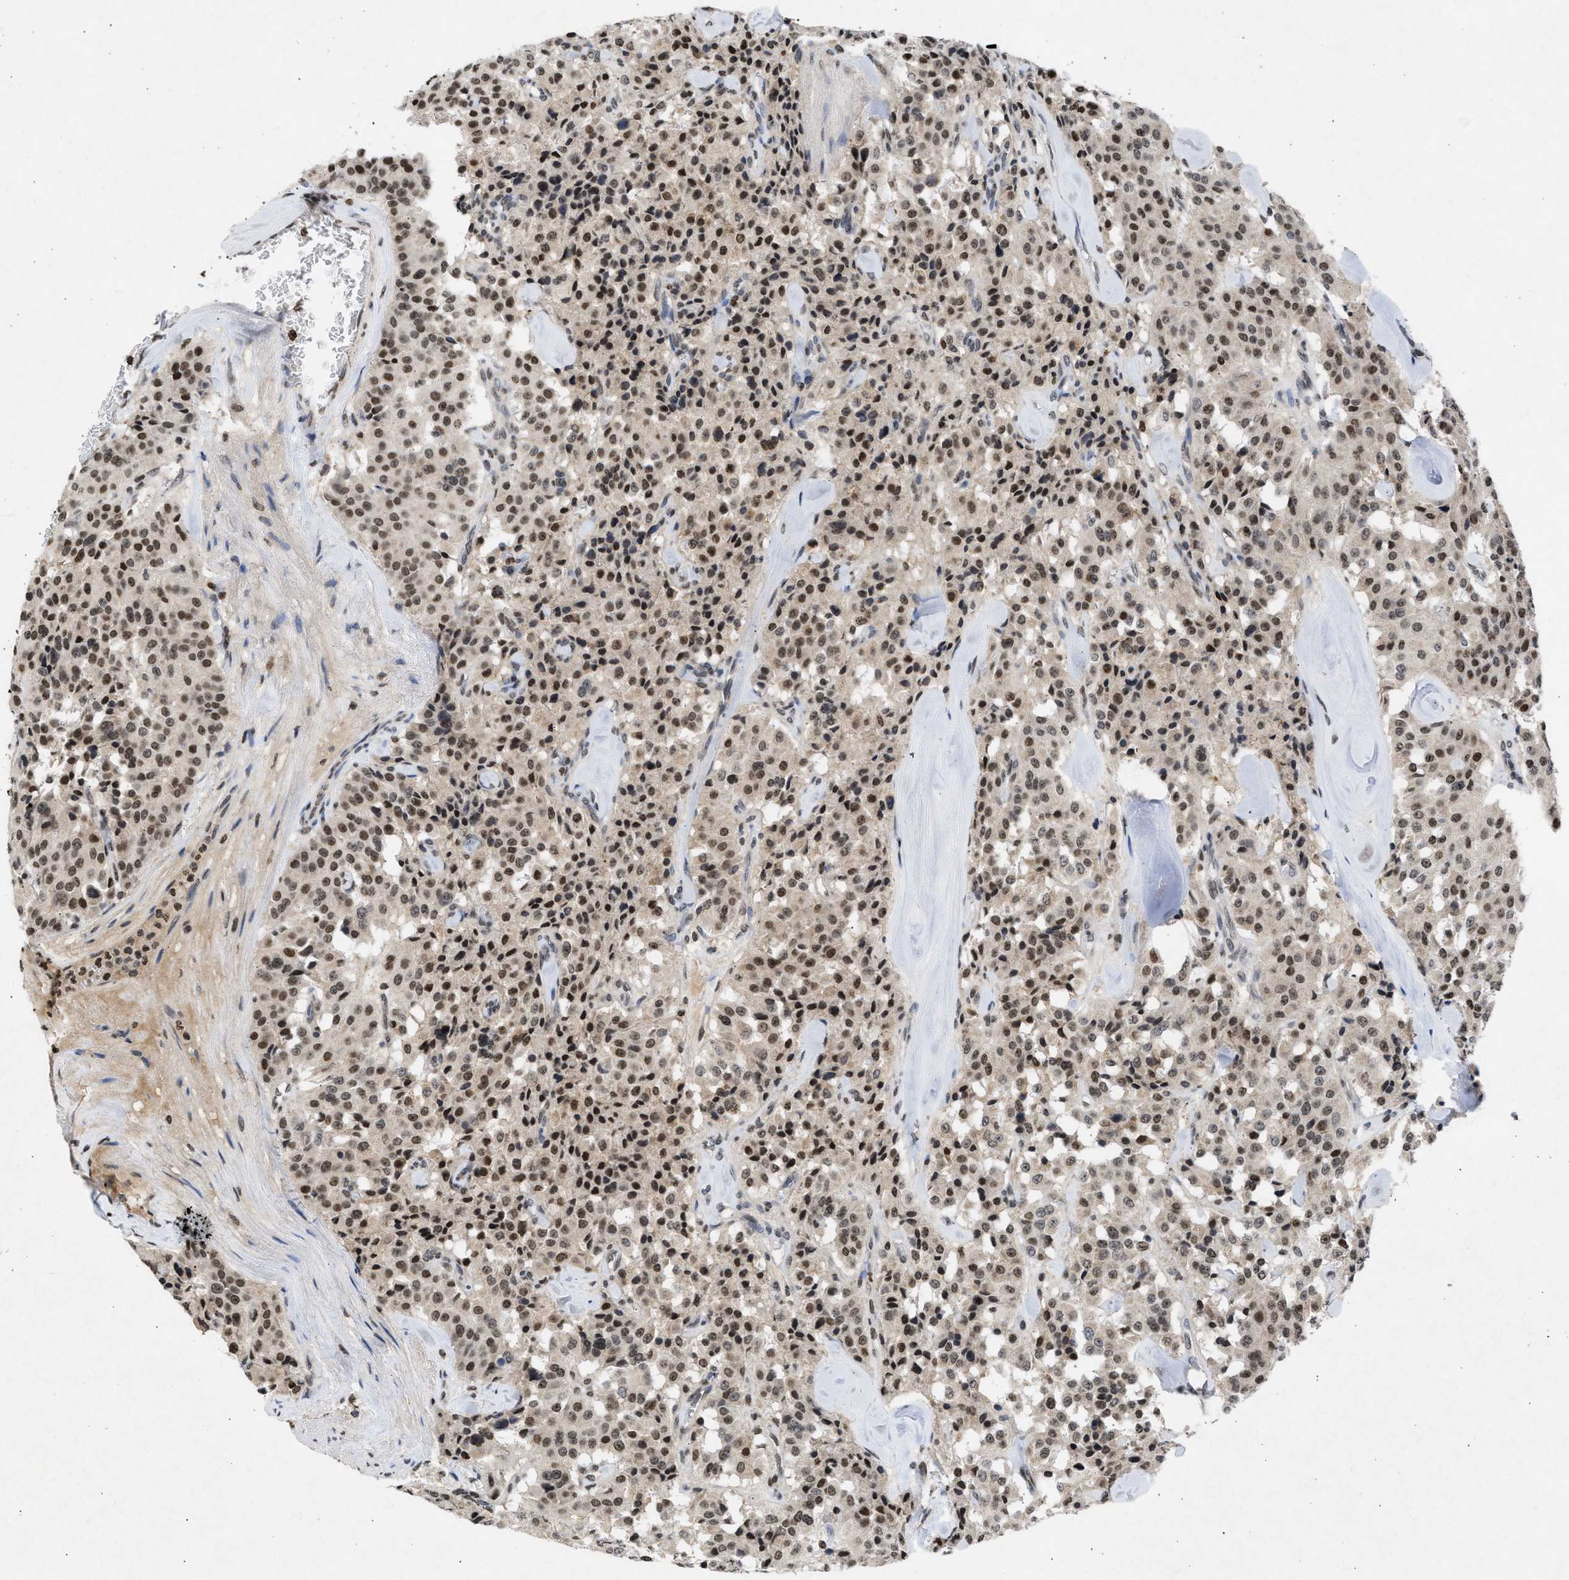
{"staining": {"intensity": "strong", "quantity": "25%-75%", "location": "nuclear"}, "tissue": "carcinoid", "cell_type": "Tumor cells", "image_type": "cancer", "snomed": [{"axis": "morphology", "description": "Carcinoid, malignant, NOS"}, {"axis": "topography", "description": "Lung"}], "caption": "Protein expression analysis of human carcinoid reveals strong nuclear expression in approximately 25%-75% of tumor cells. (Brightfield microscopy of DAB IHC at high magnification).", "gene": "NUP35", "patient": {"sex": "male", "age": 30}}